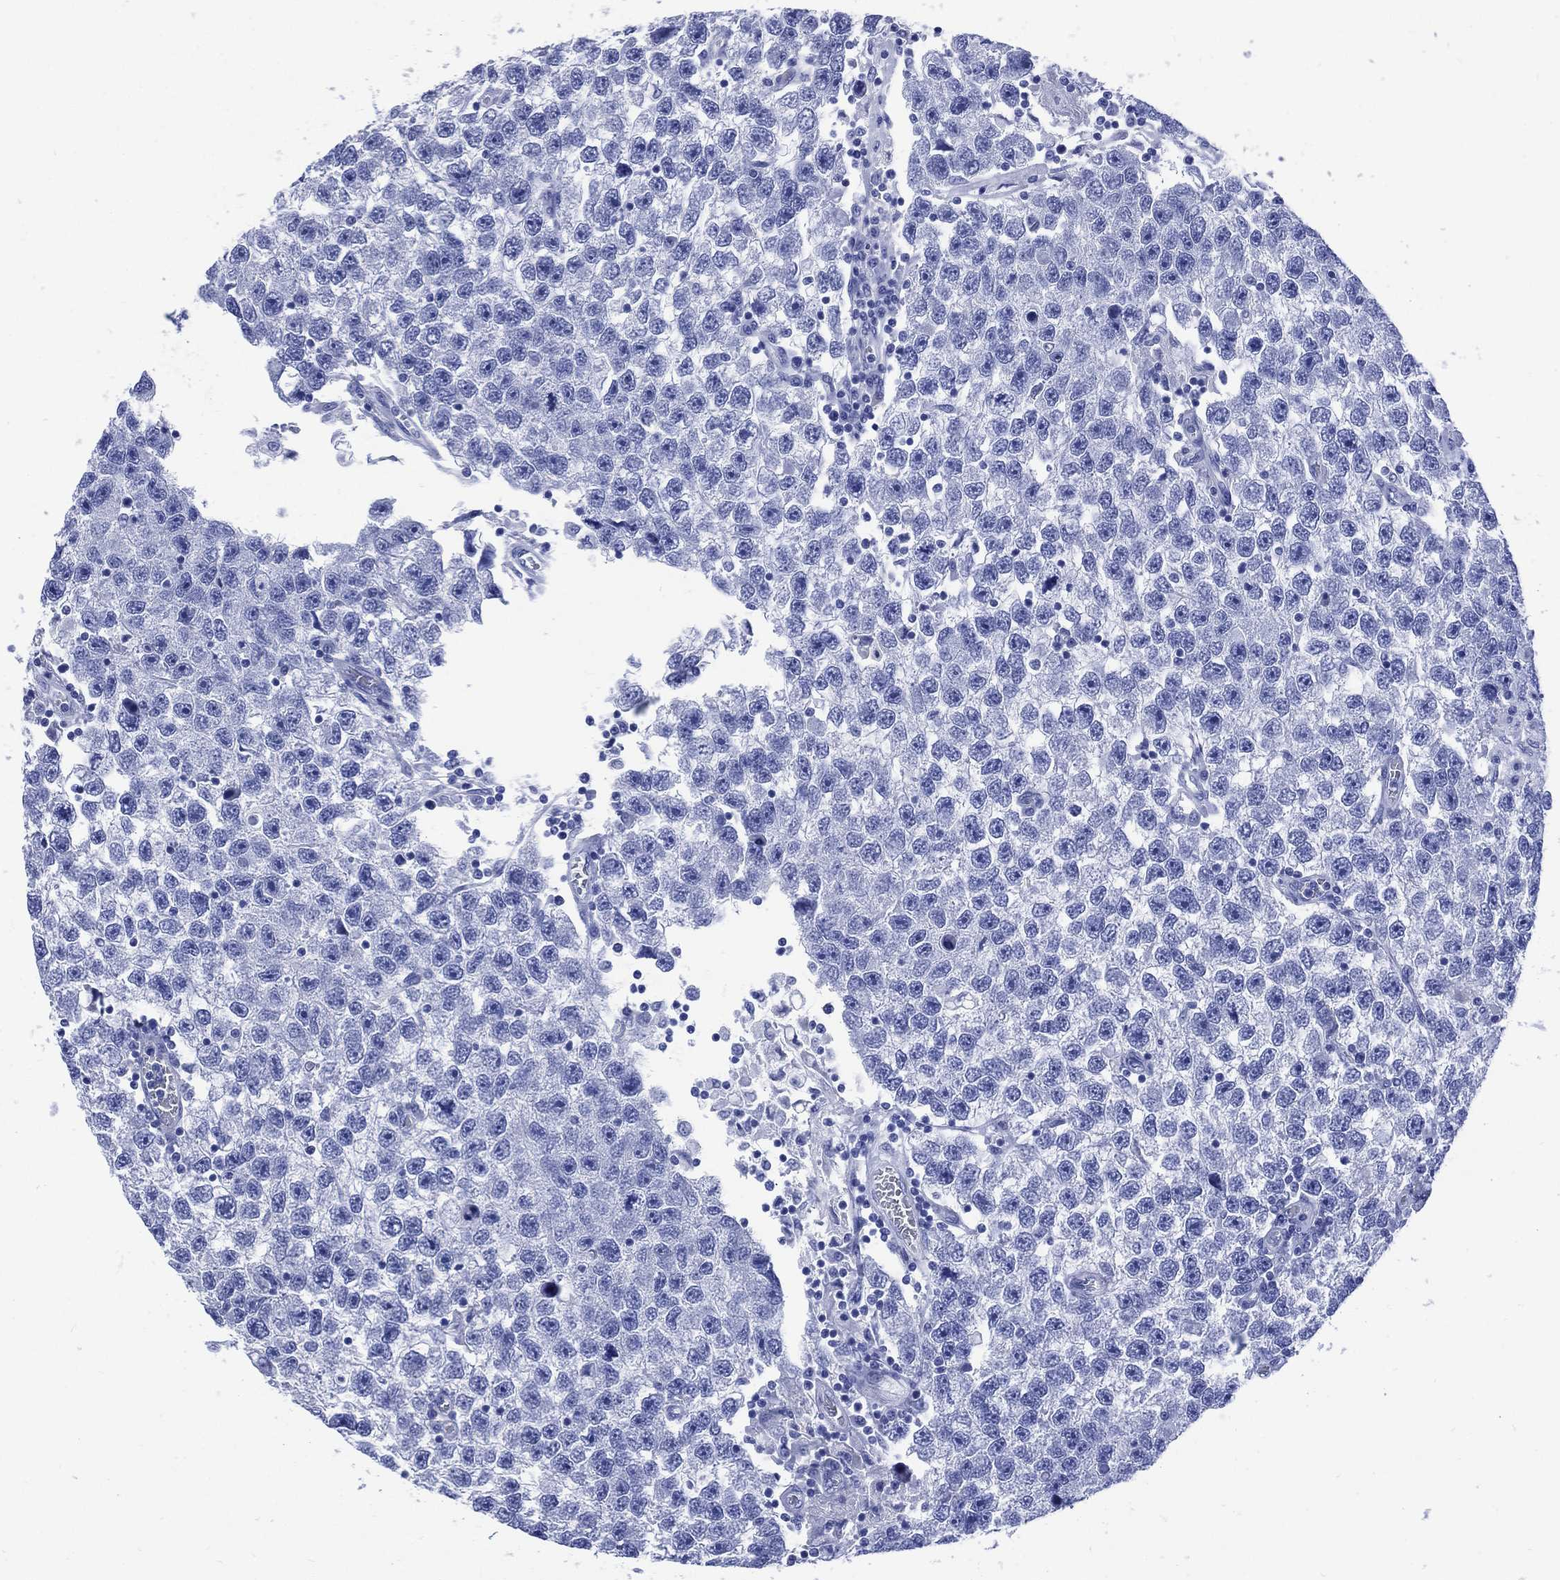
{"staining": {"intensity": "negative", "quantity": "none", "location": "none"}, "tissue": "testis cancer", "cell_type": "Tumor cells", "image_type": "cancer", "snomed": [{"axis": "morphology", "description": "Seminoma, NOS"}, {"axis": "topography", "description": "Testis"}], "caption": "There is no significant positivity in tumor cells of seminoma (testis).", "gene": "SHCBP1L", "patient": {"sex": "male", "age": 26}}